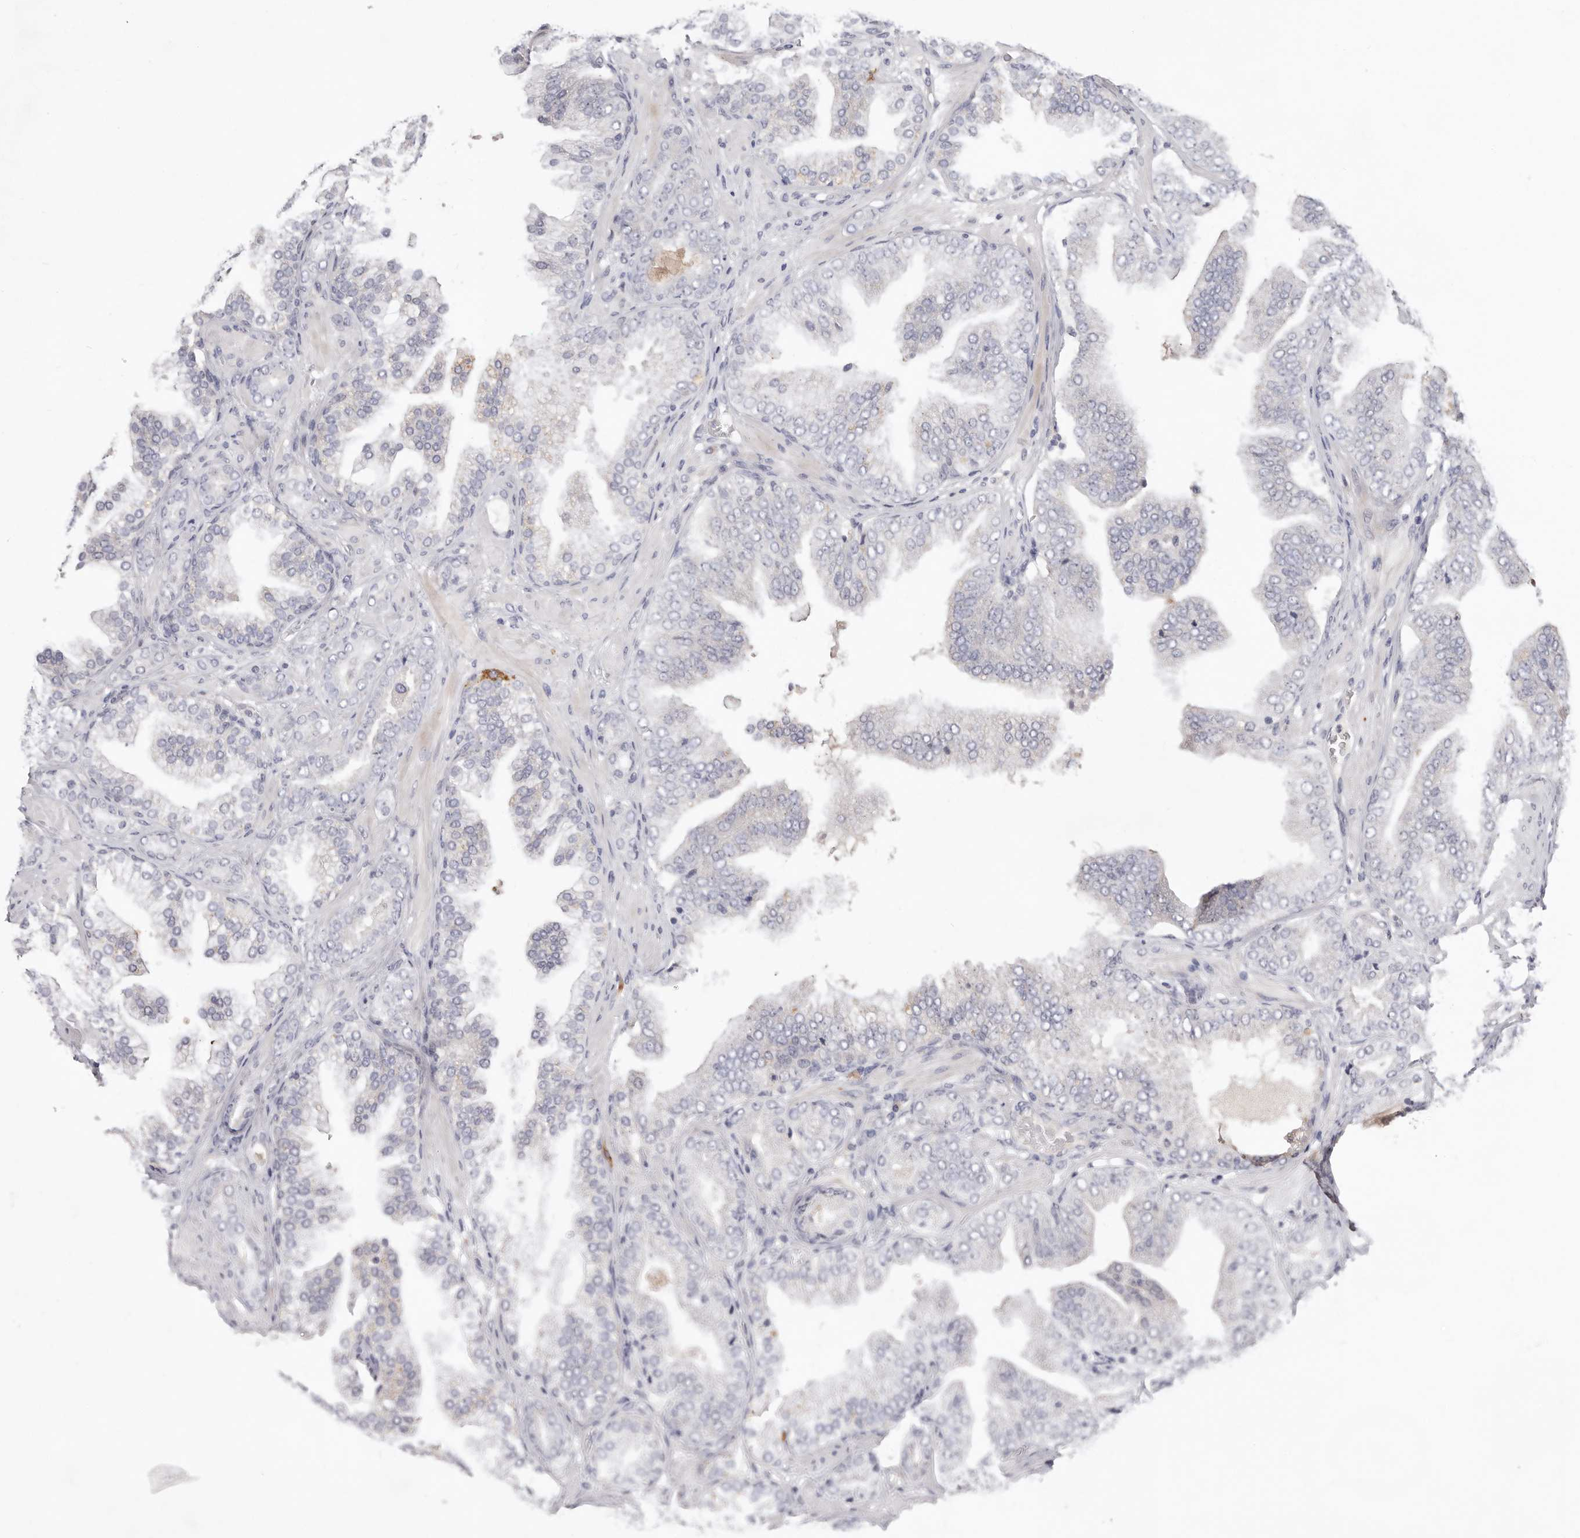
{"staining": {"intensity": "negative", "quantity": "none", "location": "none"}, "tissue": "prostate cancer", "cell_type": "Tumor cells", "image_type": "cancer", "snomed": [{"axis": "morphology", "description": "Adenocarcinoma, High grade"}, {"axis": "topography", "description": "Prostate"}], "caption": "This is an IHC image of human adenocarcinoma (high-grade) (prostate). There is no positivity in tumor cells.", "gene": "DOP1A", "patient": {"sex": "male", "age": 58}}